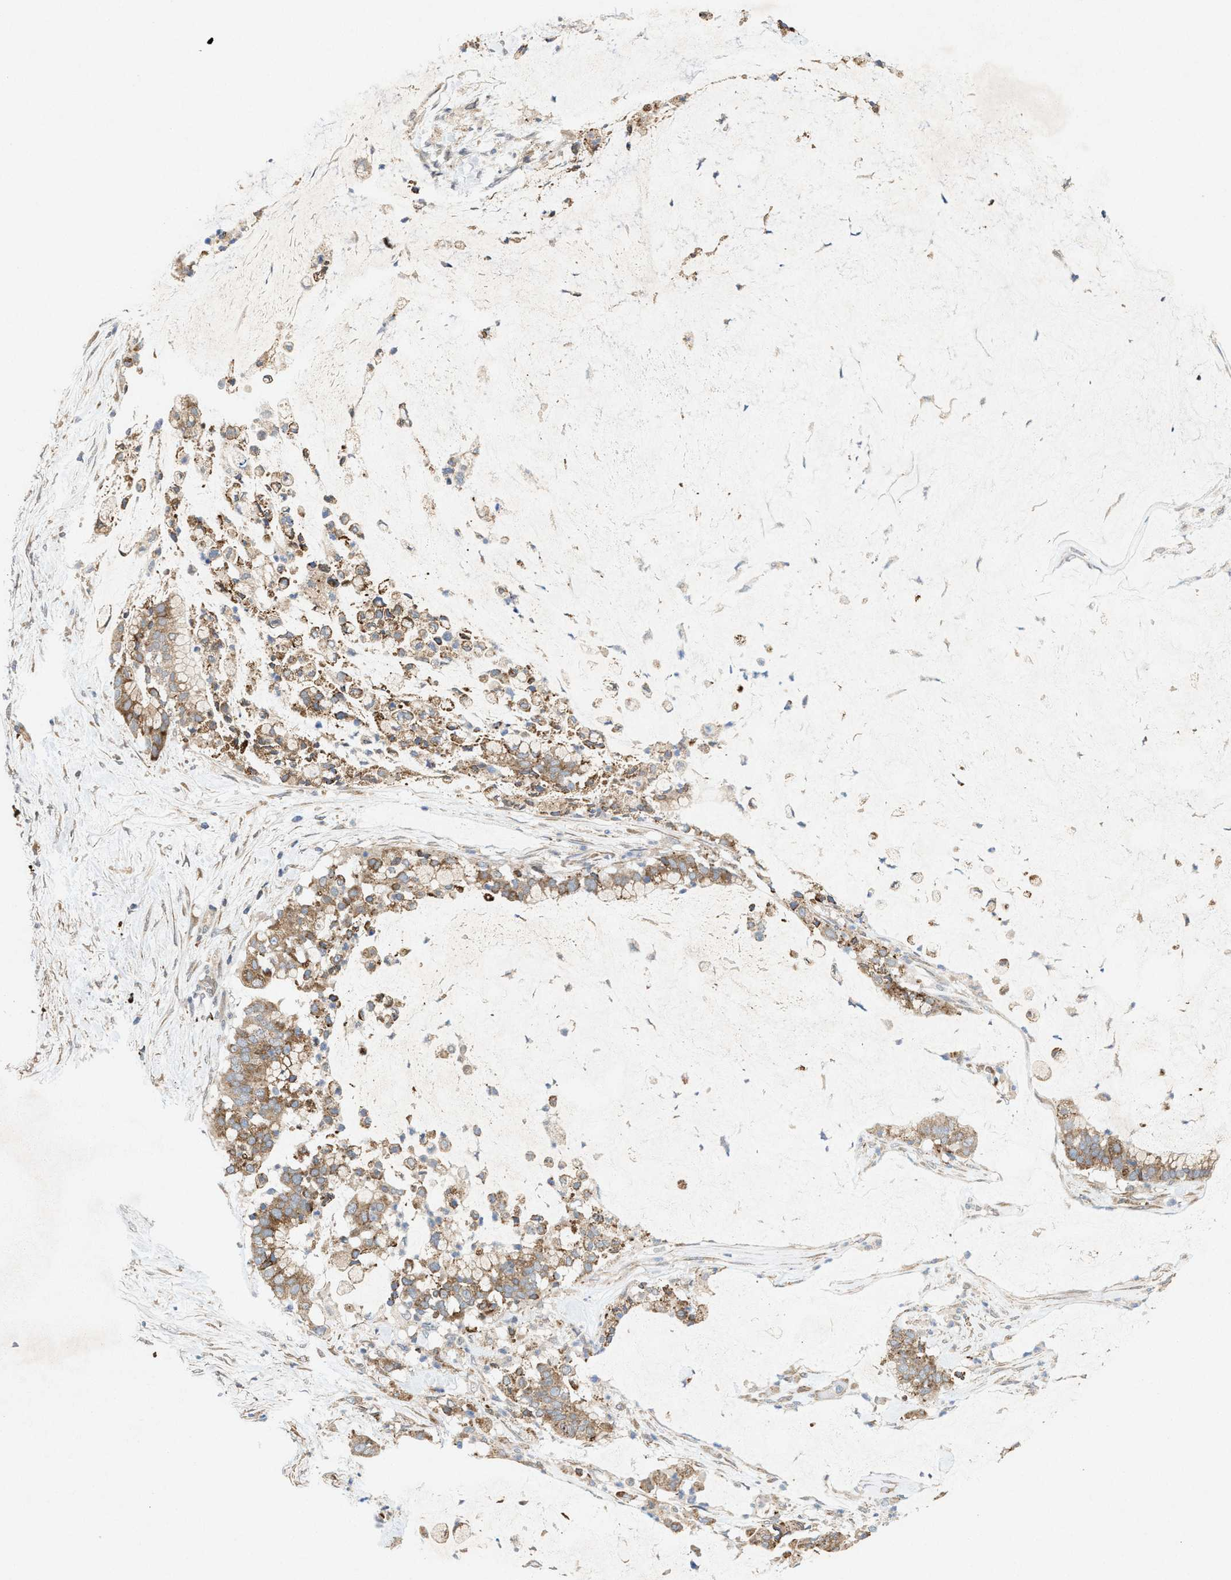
{"staining": {"intensity": "moderate", "quantity": ">75%", "location": "cytoplasmic/membranous"}, "tissue": "pancreatic cancer", "cell_type": "Tumor cells", "image_type": "cancer", "snomed": [{"axis": "morphology", "description": "Adenocarcinoma, NOS"}, {"axis": "topography", "description": "Pancreas"}], "caption": "Immunohistochemical staining of pancreatic cancer (adenocarcinoma) displays moderate cytoplasmic/membranous protein positivity in approximately >75% of tumor cells.", "gene": "MFSD6", "patient": {"sex": "male", "age": 41}}